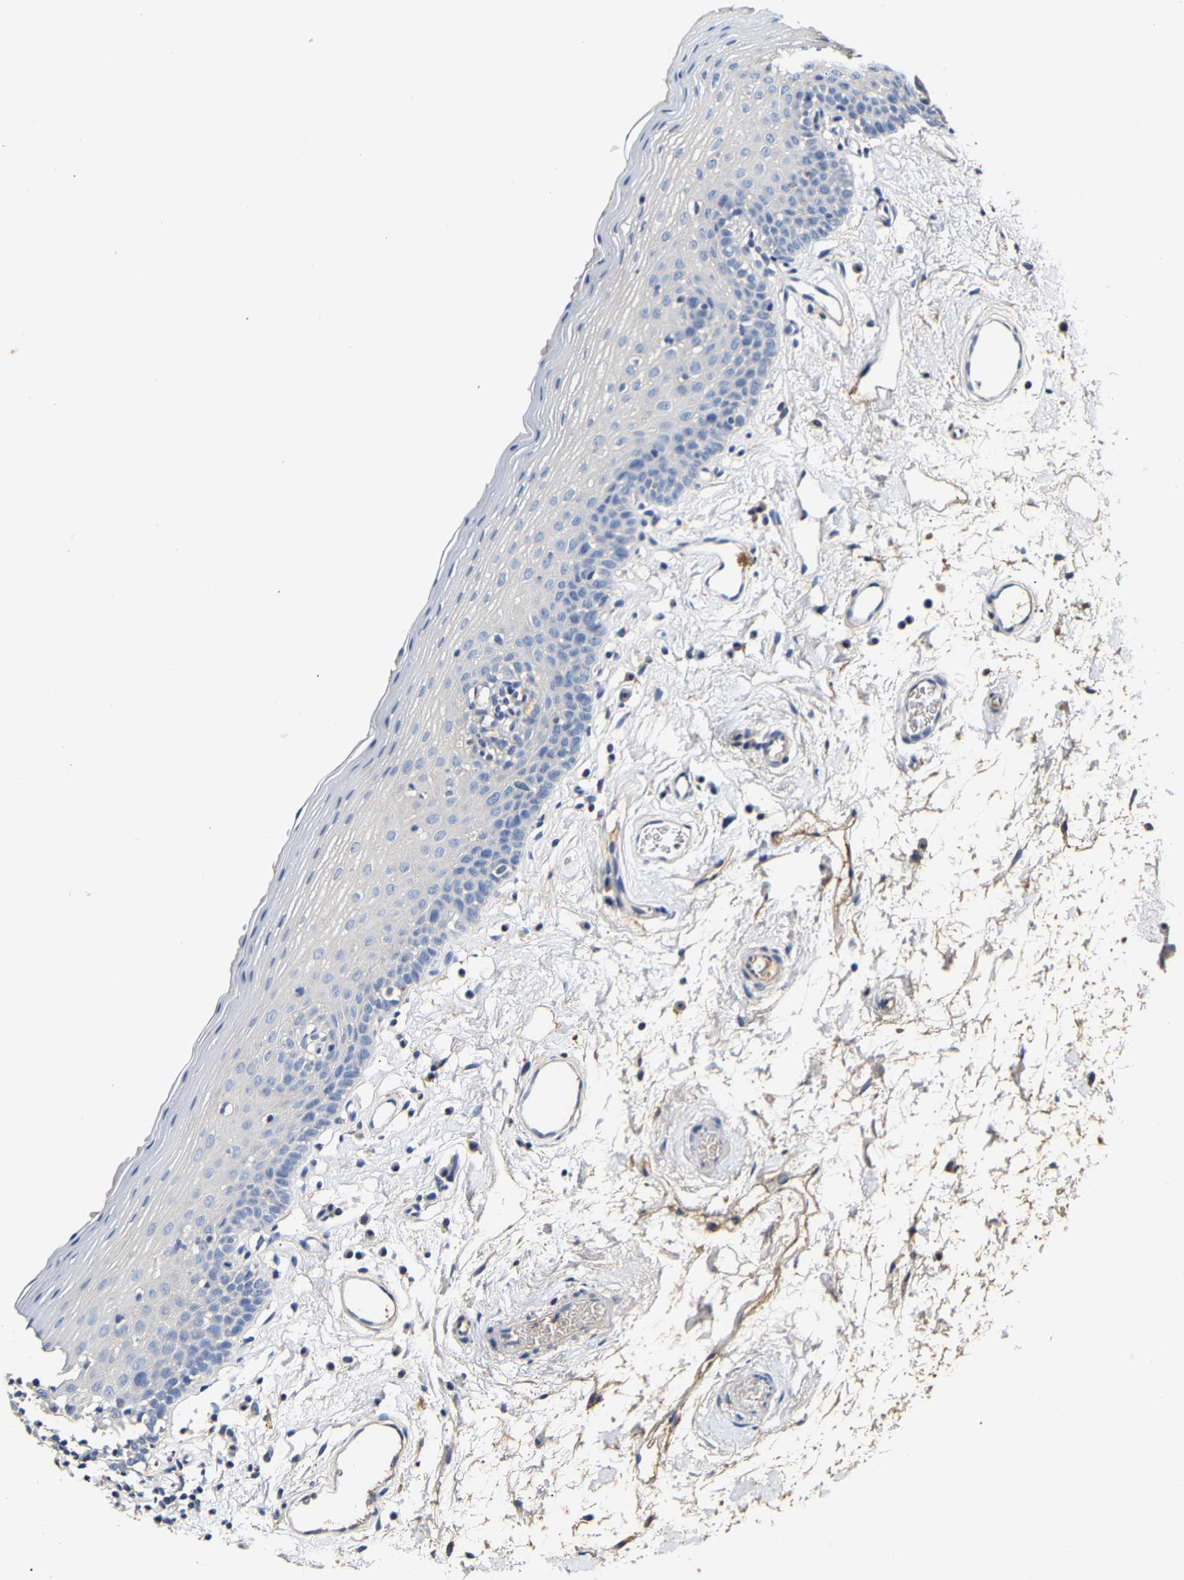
{"staining": {"intensity": "negative", "quantity": "none", "location": "none"}, "tissue": "oral mucosa", "cell_type": "Squamous epithelial cells", "image_type": "normal", "snomed": [{"axis": "morphology", "description": "Normal tissue, NOS"}, {"axis": "topography", "description": "Oral tissue"}], "caption": "Squamous epithelial cells show no significant staining in unremarkable oral mucosa. The staining is performed using DAB brown chromogen with nuclei counter-stained in using hematoxylin.", "gene": "SLCO2B1", "patient": {"sex": "male", "age": 66}}